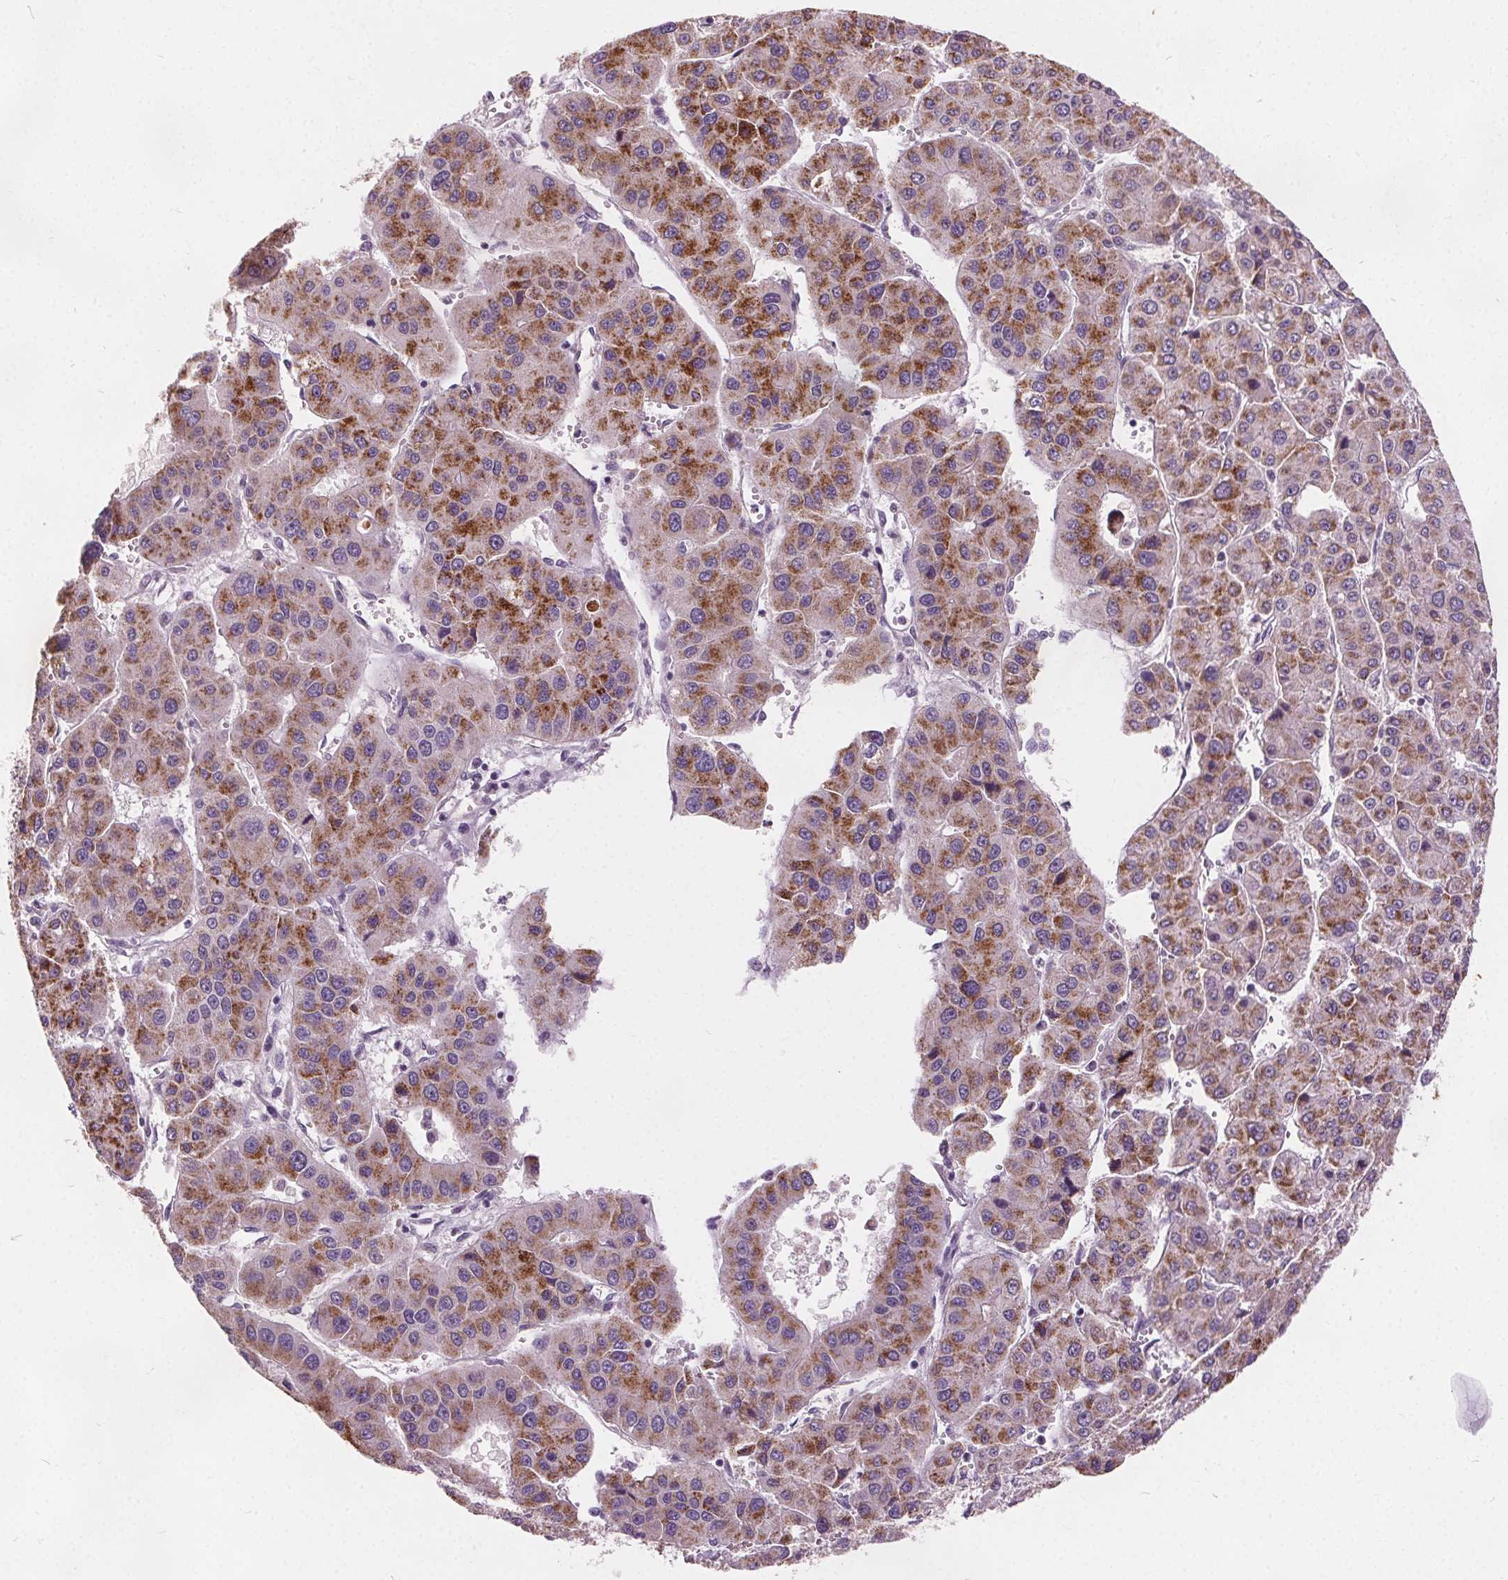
{"staining": {"intensity": "moderate", "quantity": "25%-75%", "location": "cytoplasmic/membranous"}, "tissue": "liver cancer", "cell_type": "Tumor cells", "image_type": "cancer", "snomed": [{"axis": "morphology", "description": "Carcinoma, Hepatocellular, NOS"}, {"axis": "topography", "description": "Liver"}], "caption": "Protein expression by immunohistochemistry (IHC) exhibits moderate cytoplasmic/membranous staining in about 25%-75% of tumor cells in hepatocellular carcinoma (liver).", "gene": "ACOX2", "patient": {"sex": "male", "age": 73}}